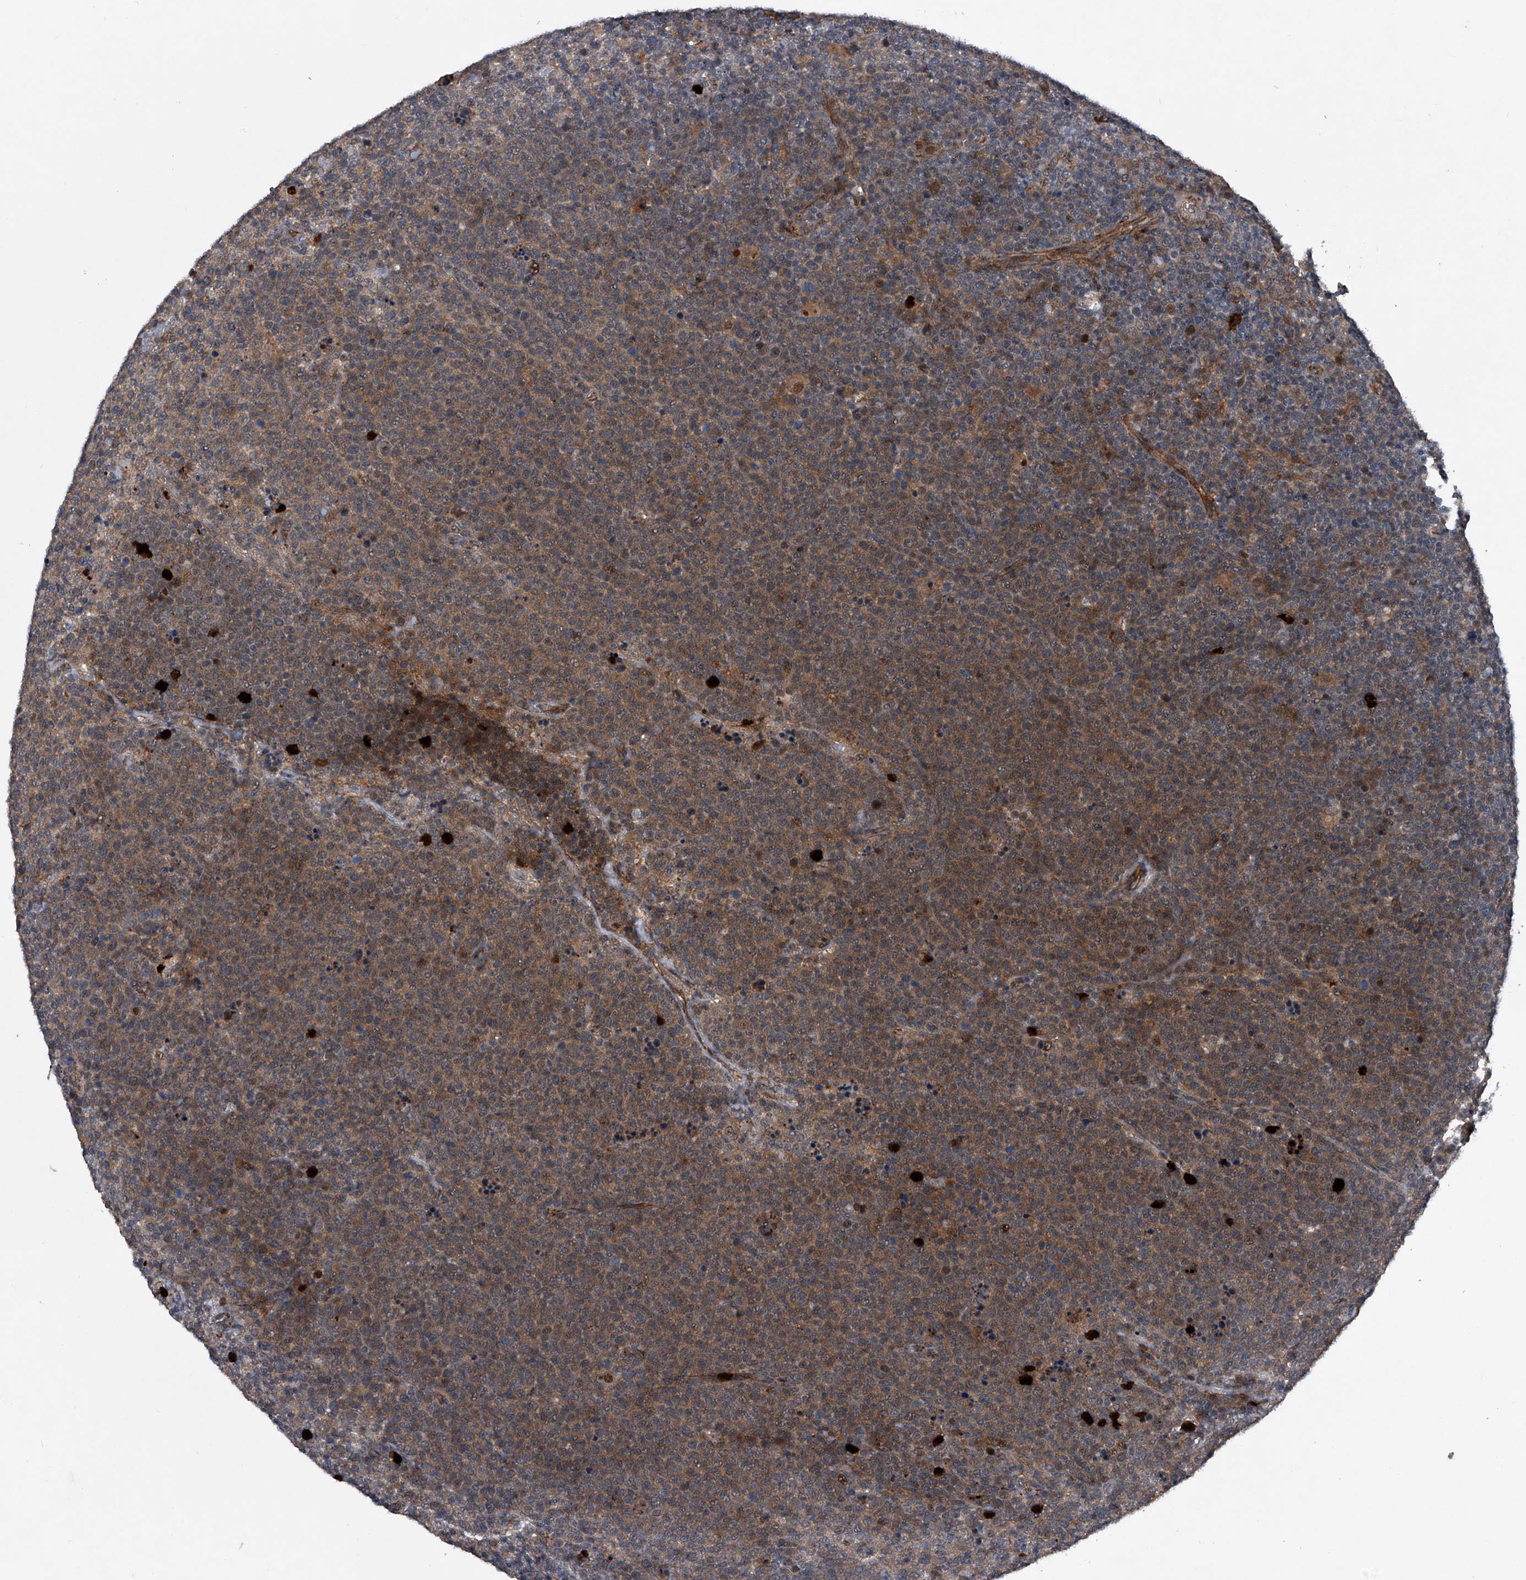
{"staining": {"intensity": "moderate", "quantity": ">75%", "location": "cytoplasmic/membranous"}, "tissue": "lymphoma", "cell_type": "Tumor cells", "image_type": "cancer", "snomed": [{"axis": "morphology", "description": "Malignant lymphoma, non-Hodgkin's type, High grade"}, {"axis": "topography", "description": "Lymph node"}], "caption": "Protein staining of lymphoma tissue demonstrates moderate cytoplasmic/membranous positivity in about >75% of tumor cells.", "gene": "MAPKAP1", "patient": {"sex": "male", "age": 61}}